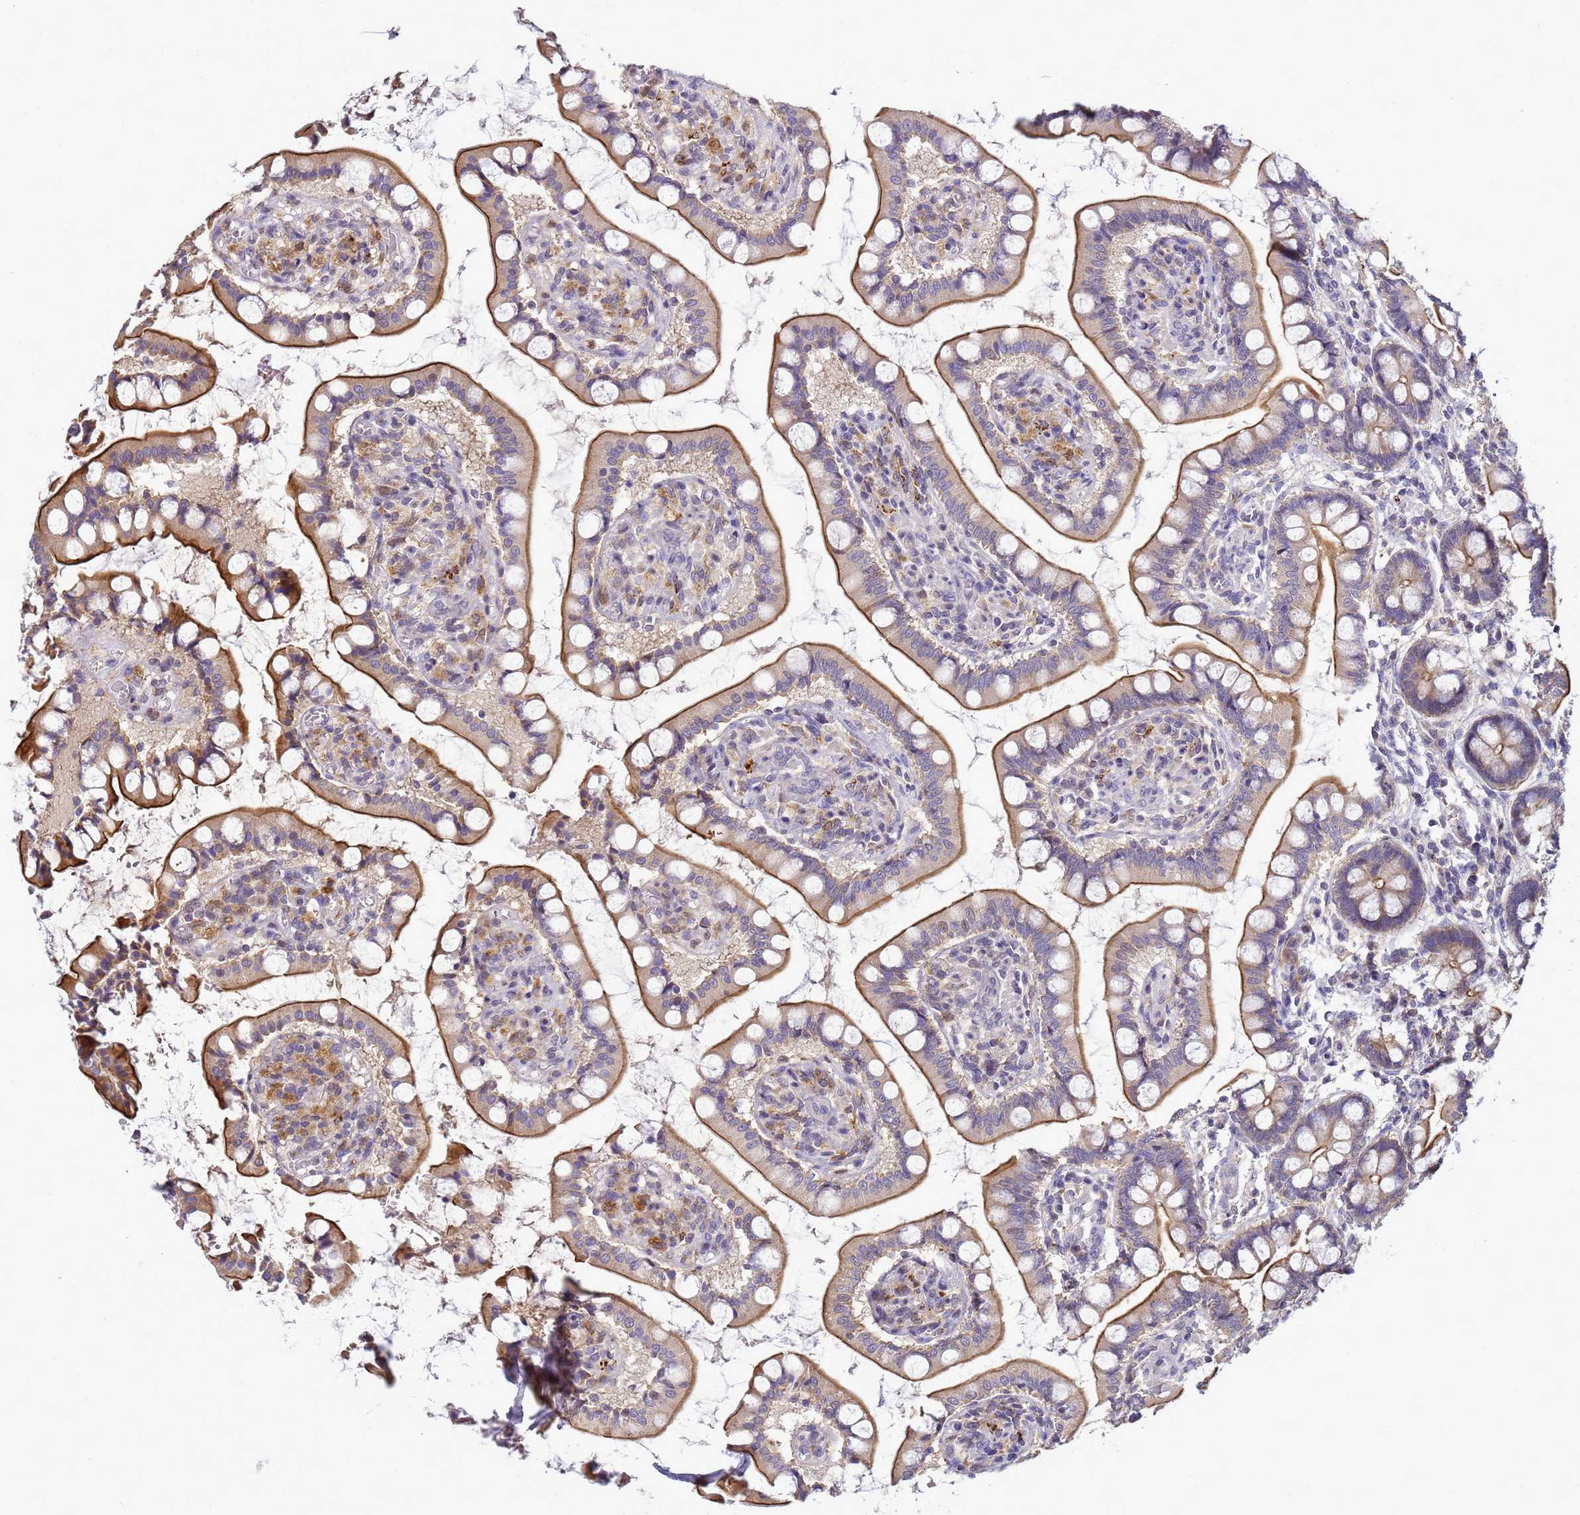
{"staining": {"intensity": "strong", "quantity": "25%-75%", "location": "cytoplasmic/membranous"}, "tissue": "small intestine", "cell_type": "Glandular cells", "image_type": "normal", "snomed": [{"axis": "morphology", "description": "Normal tissue, NOS"}, {"axis": "topography", "description": "Small intestine"}], "caption": "Immunohistochemistry (IHC) of benign small intestine demonstrates high levels of strong cytoplasmic/membranous positivity in about 25%-75% of glandular cells.", "gene": "TMEM74B", "patient": {"sex": "male", "age": 52}}